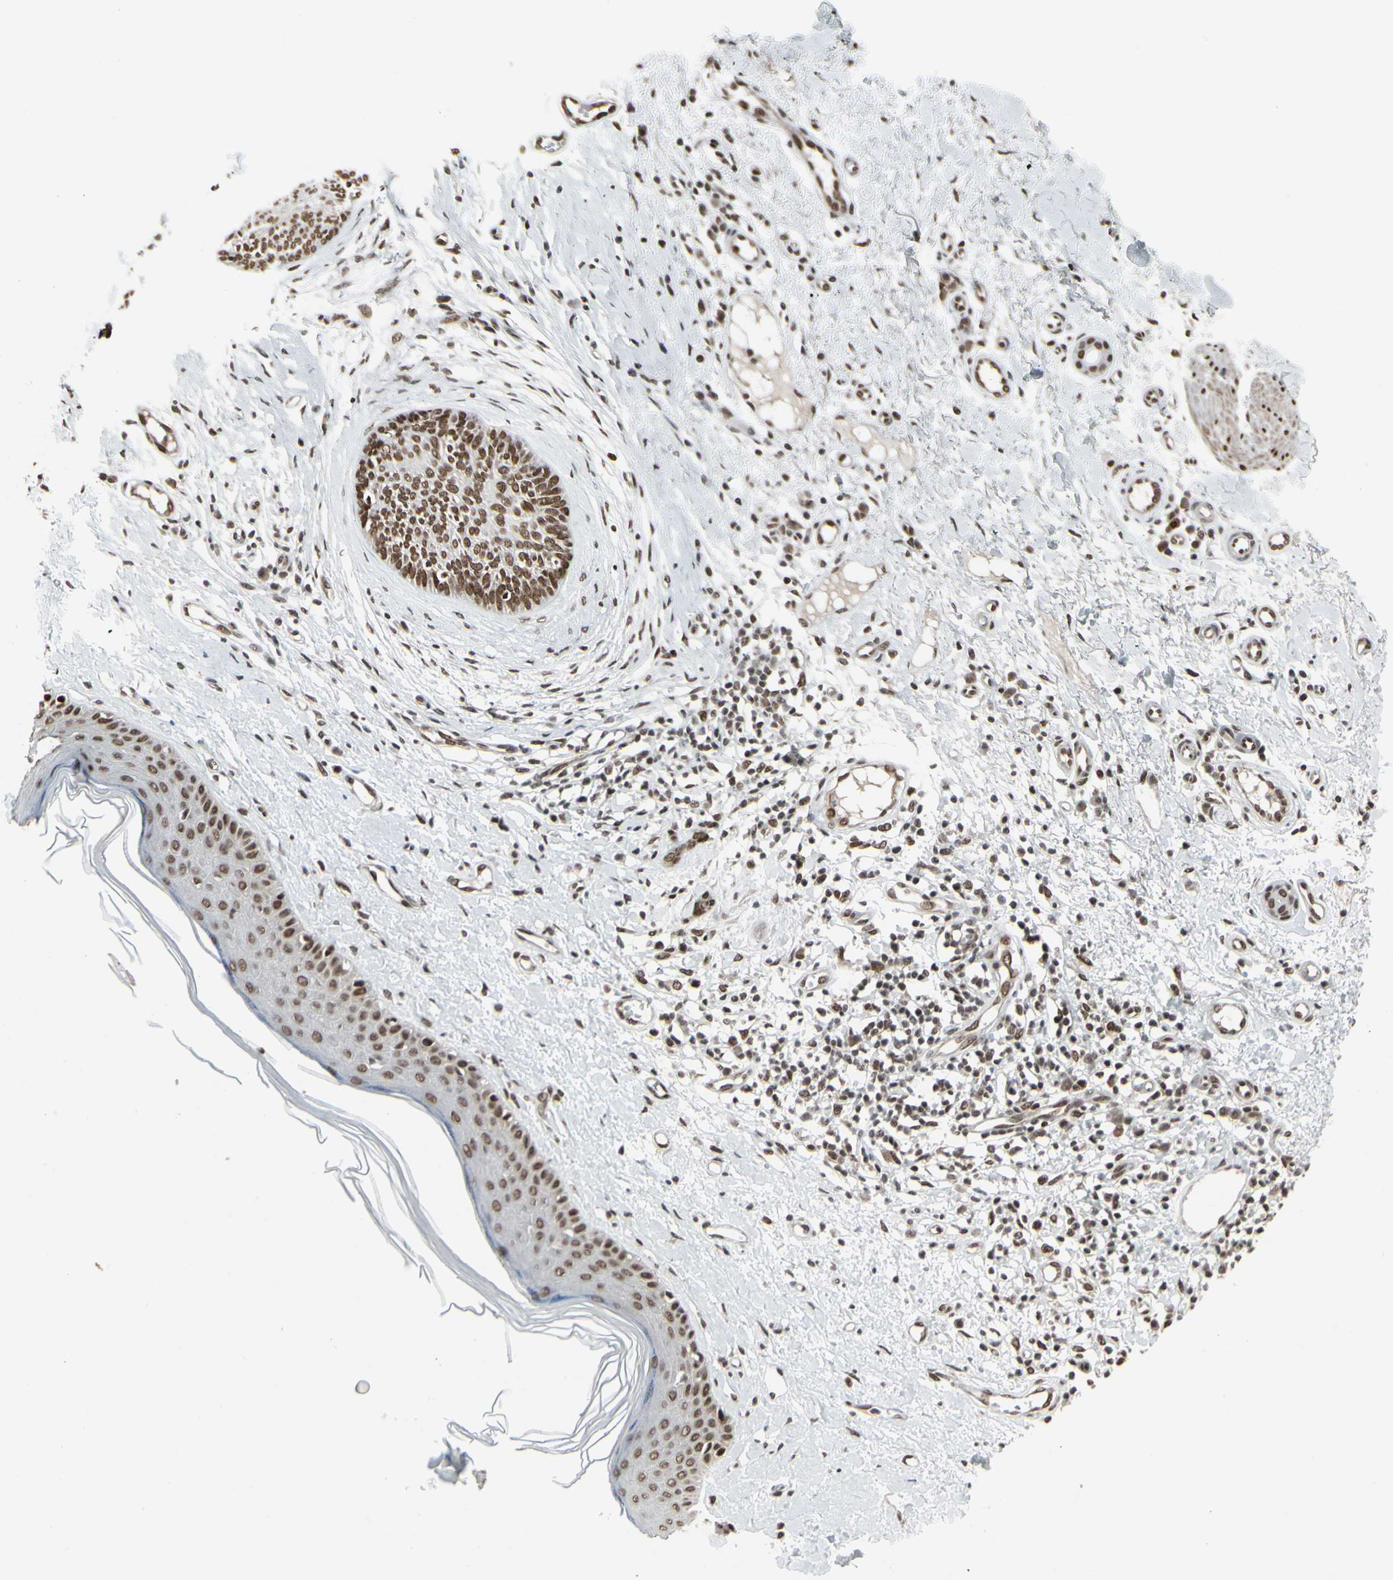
{"staining": {"intensity": "strong", "quantity": ">75%", "location": "nuclear"}, "tissue": "skin cancer", "cell_type": "Tumor cells", "image_type": "cancer", "snomed": [{"axis": "morphology", "description": "Normal tissue, NOS"}, {"axis": "morphology", "description": "Basal cell carcinoma"}, {"axis": "topography", "description": "Skin"}], "caption": "The immunohistochemical stain highlights strong nuclear staining in tumor cells of skin cancer tissue. (Brightfield microscopy of DAB IHC at high magnification).", "gene": "HMG20A", "patient": {"sex": "male", "age": 71}}